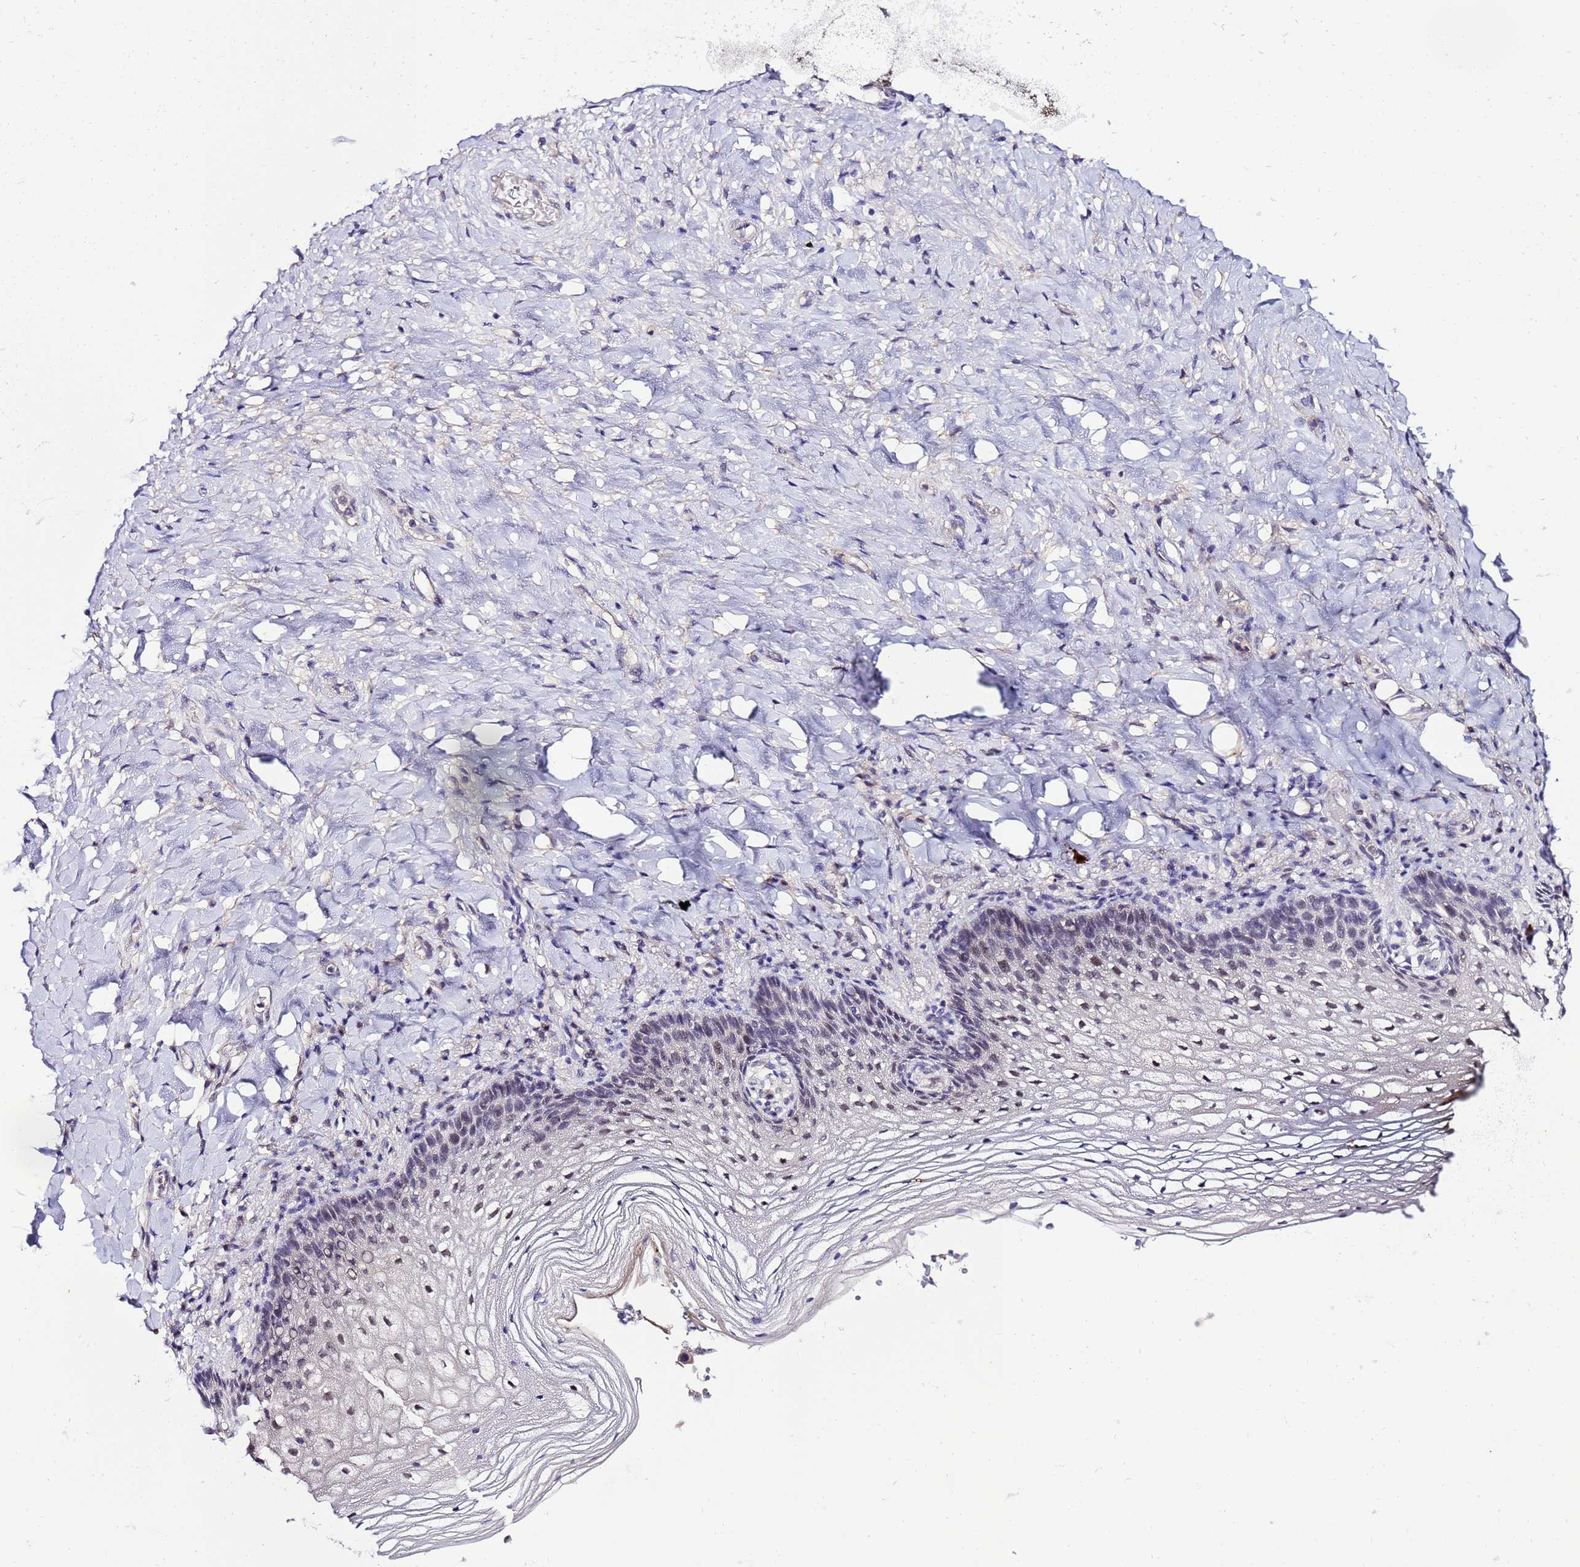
{"staining": {"intensity": "weak", "quantity": "25%-75%", "location": "nuclear"}, "tissue": "vagina", "cell_type": "Squamous epithelial cells", "image_type": "normal", "snomed": [{"axis": "morphology", "description": "Normal tissue, NOS"}, {"axis": "topography", "description": "Vagina"}], "caption": "Vagina stained with a brown dye displays weak nuclear positive positivity in about 25%-75% of squamous epithelial cells.", "gene": "C19orf47", "patient": {"sex": "female", "age": 60}}